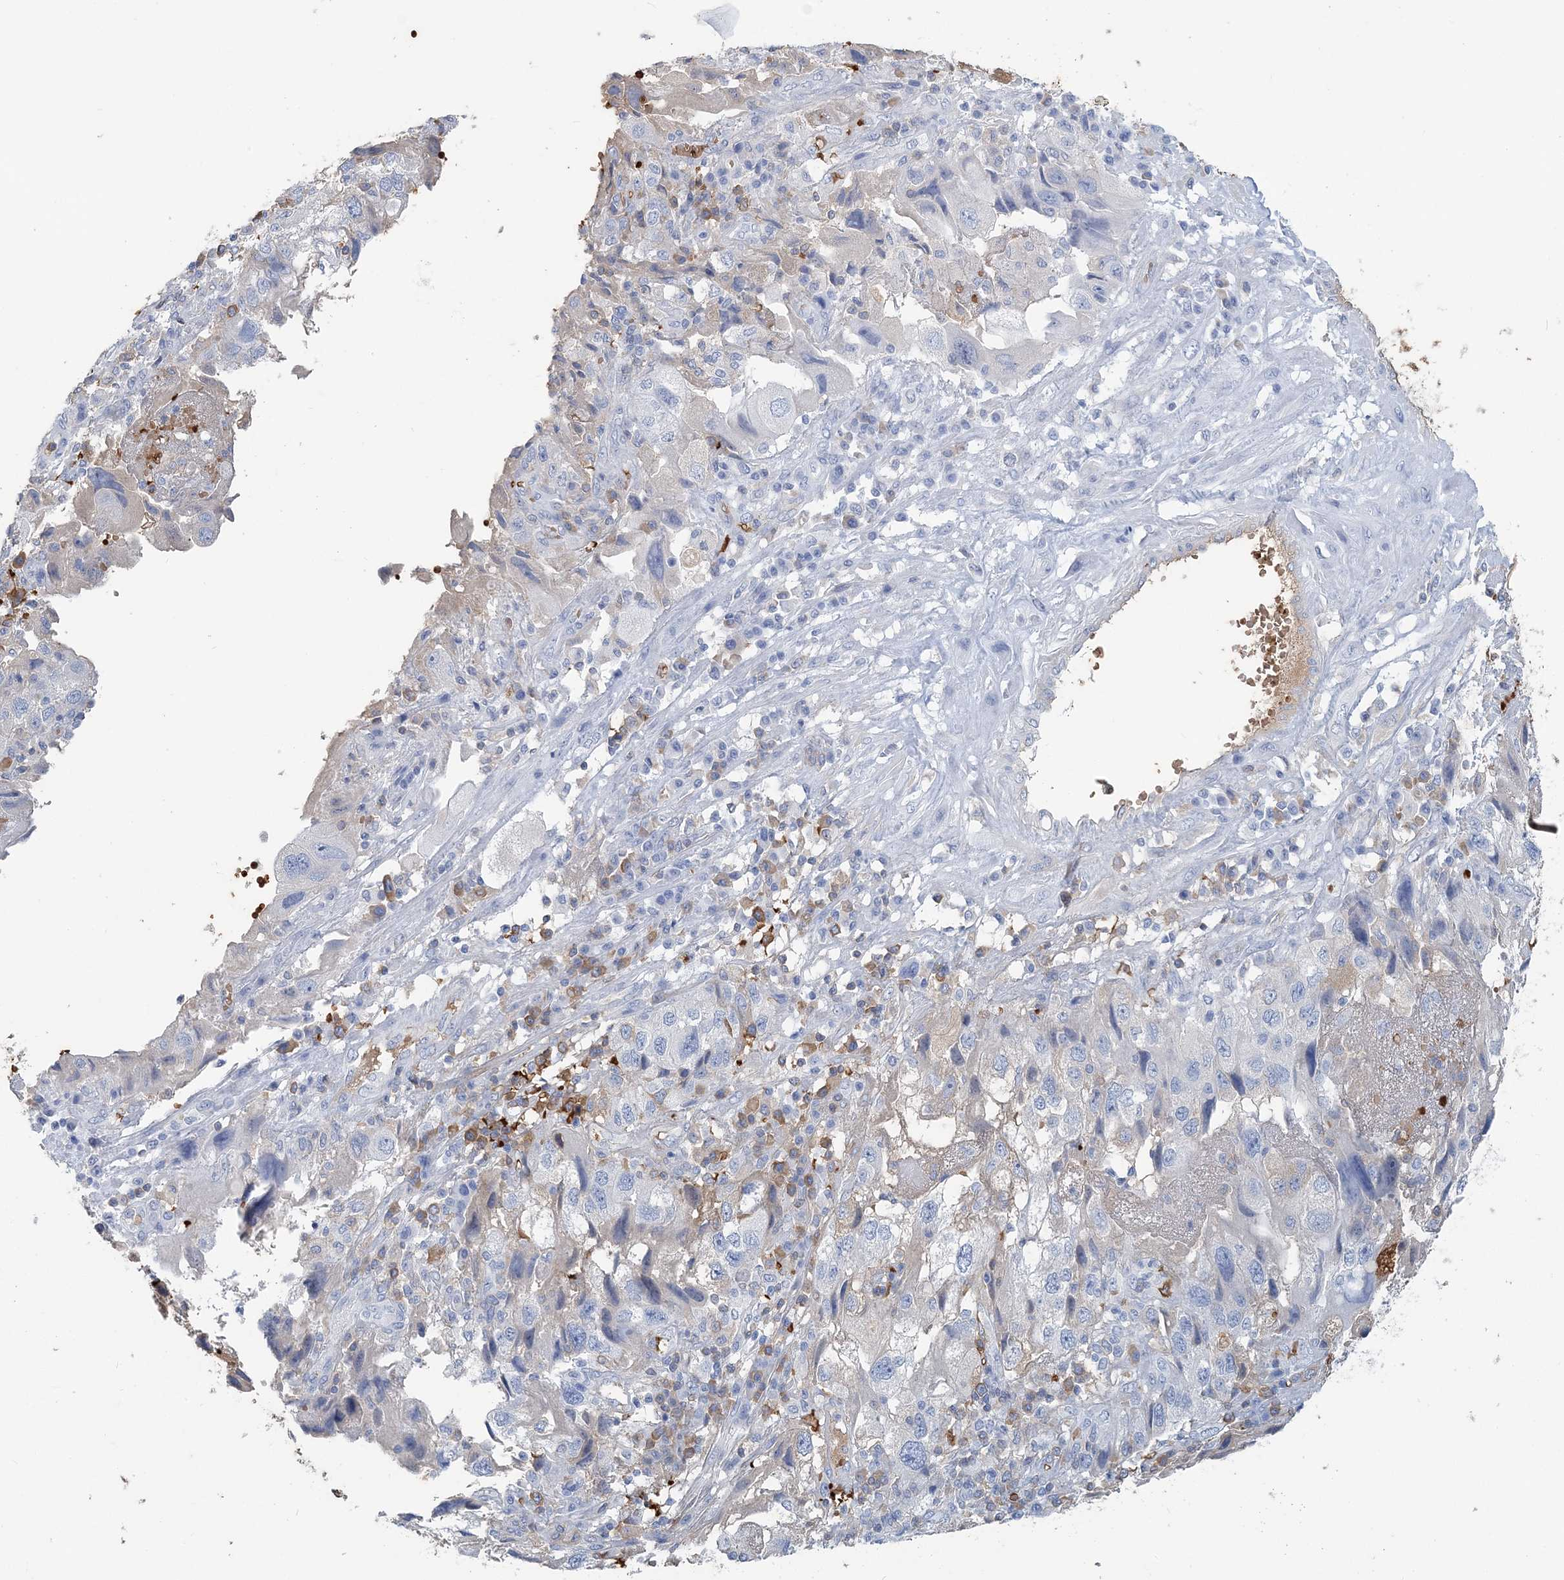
{"staining": {"intensity": "negative", "quantity": "none", "location": "none"}, "tissue": "endometrial cancer", "cell_type": "Tumor cells", "image_type": "cancer", "snomed": [{"axis": "morphology", "description": "Adenocarcinoma, NOS"}, {"axis": "topography", "description": "Endometrium"}], "caption": "The micrograph shows no staining of tumor cells in endometrial cancer. (DAB (3,3'-diaminobenzidine) immunohistochemistry, high magnification).", "gene": "HBD", "patient": {"sex": "female", "age": 49}}